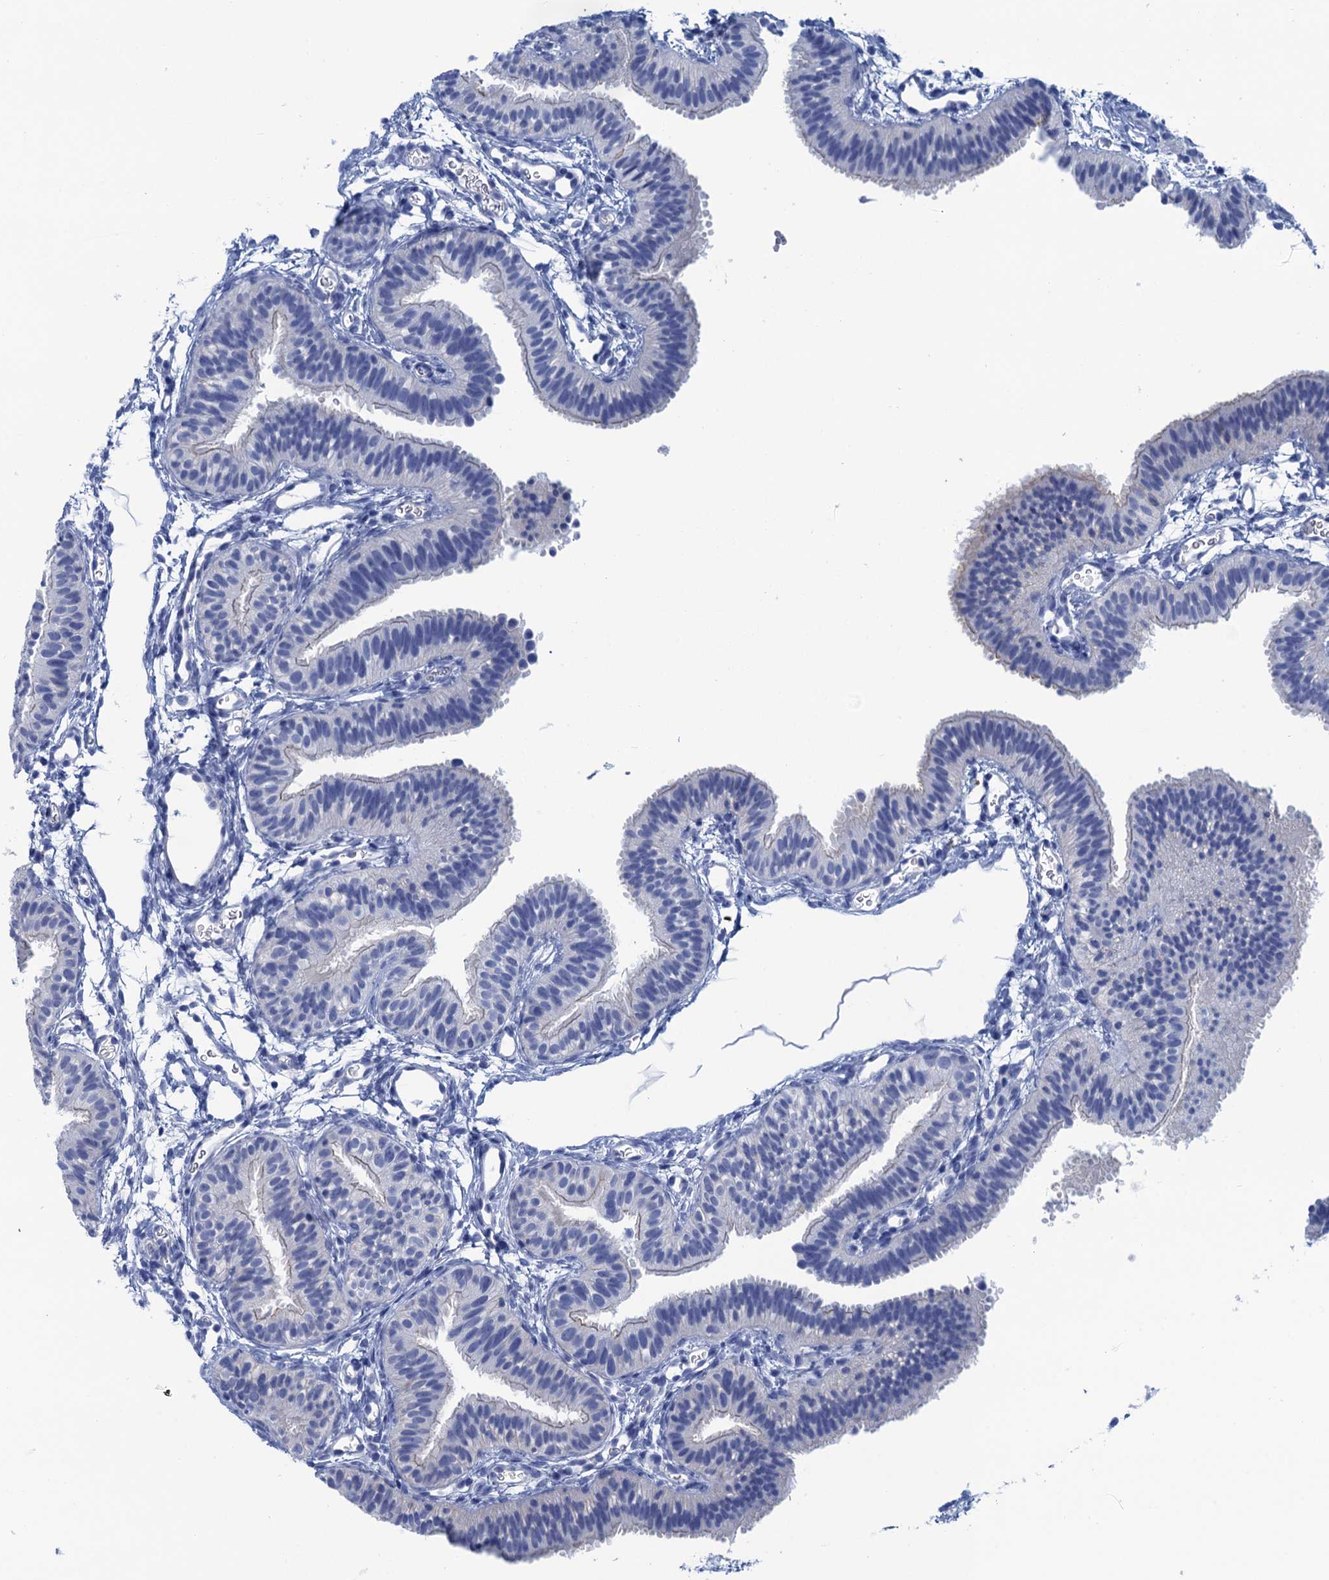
{"staining": {"intensity": "negative", "quantity": "none", "location": "none"}, "tissue": "fallopian tube", "cell_type": "Glandular cells", "image_type": "normal", "snomed": [{"axis": "morphology", "description": "Normal tissue, NOS"}, {"axis": "topography", "description": "Fallopian tube"}], "caption": "The immunohistochemistry photomicrograph has no significant staining in glandular cells of fallopian tube. (Immunohistochemistry, brightfield microscopy, high magnification).", "gene": "CALML5", "patient": {"sex": "female", "age": 35}}